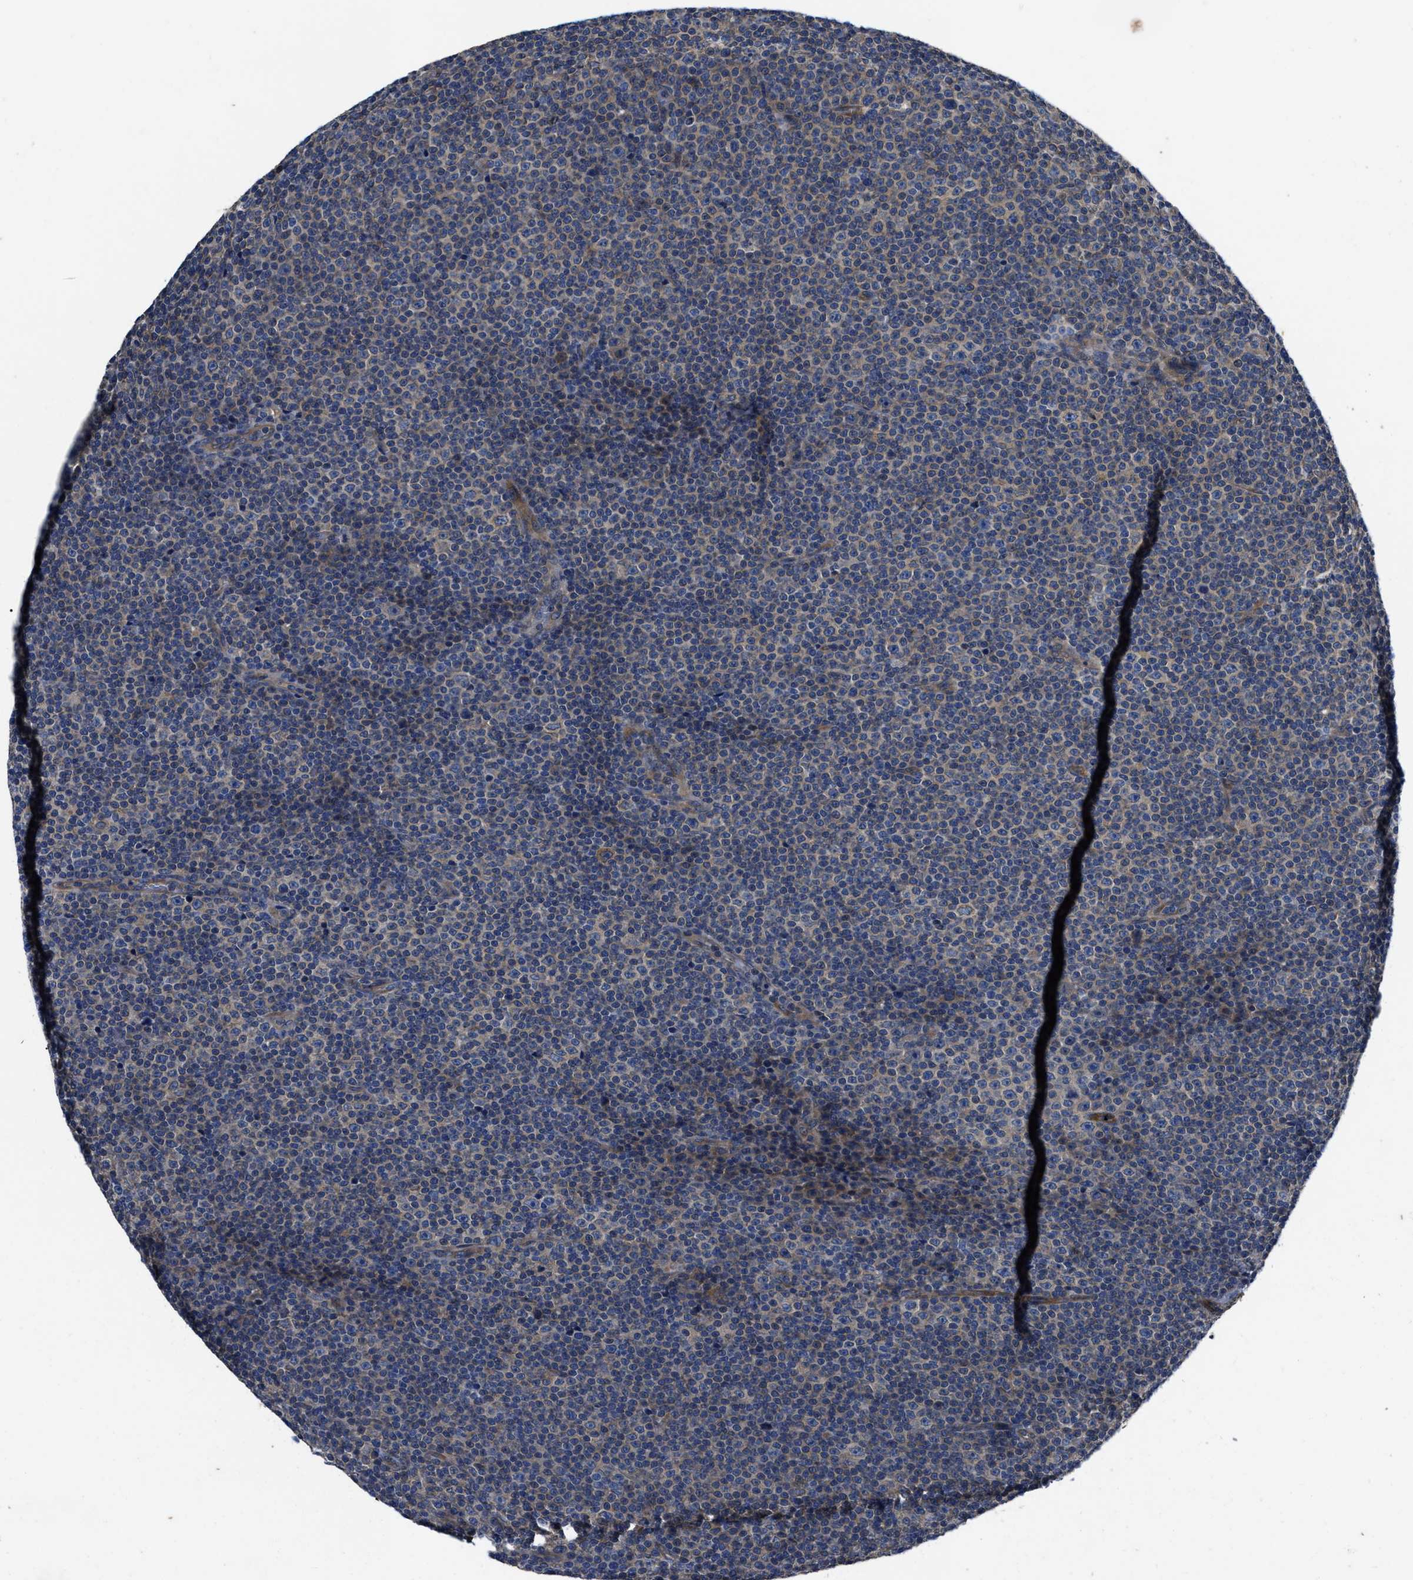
{"staining": {"intensity": "negative", "quantity": "none", "location": "none"}, "tissue": "lymphoma", "cell_type": "Tumor cells", "image_type": "cancer", "snomed": [{"axis": "morphology", "description": "Malignant lymphoma, non-Hodgkin's type, Low grade"}, {"axis": "topography", "description": "Lymph node"}], "caption": "A high-resolution histopathology image shows immunohistochemistry (IHC) staining of low-grade malignant lymphoma, non-Hodgkin's type, which demonstrates no significant positivity in tumor cells. The staining was performed using DAB to visualize the protein expression in brown, while the nuclei were stained in blue with hematoxylin (Magnification: 20x).", "gene": "ERC1", "patient": {"sex": "female", "age": 67}}